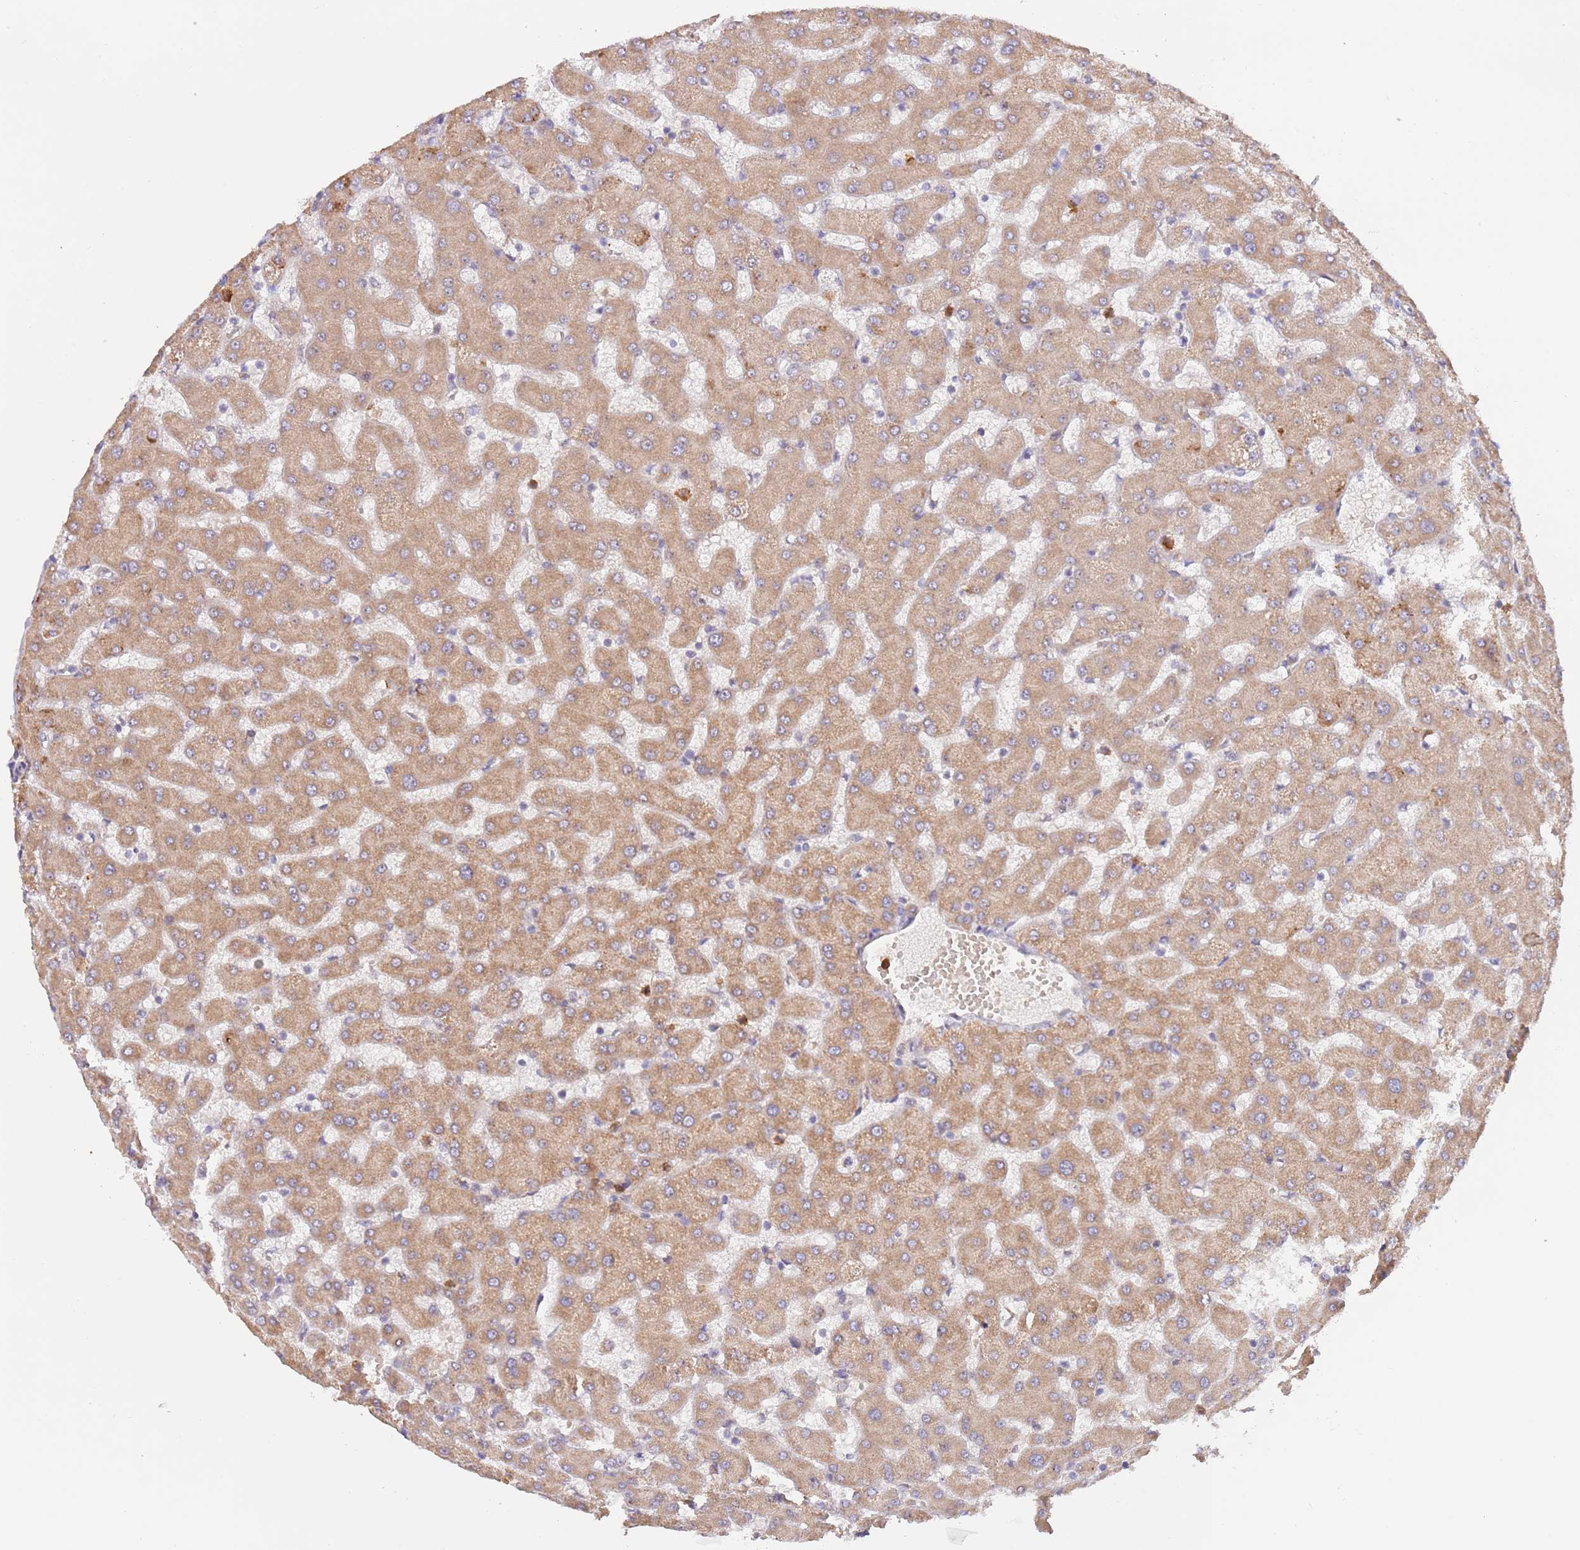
{"staining": {"intensity": "negative", "quantity": "none", "location": "none"}, "tissue": "liver", "cell_type": "Cholangiocytes", "image_type": "normal", "snomed": [{"axis": "morphology", "description": "Normal tissue, NOS"}, {"axis": "topography", "description": "Liver"}], "caption": "This is an IHC image of unremarkable human liver. There is no positivity in cholangiocytes.", "gene": "AP1S2", "patient": {"sex": "female", "age": 63}}